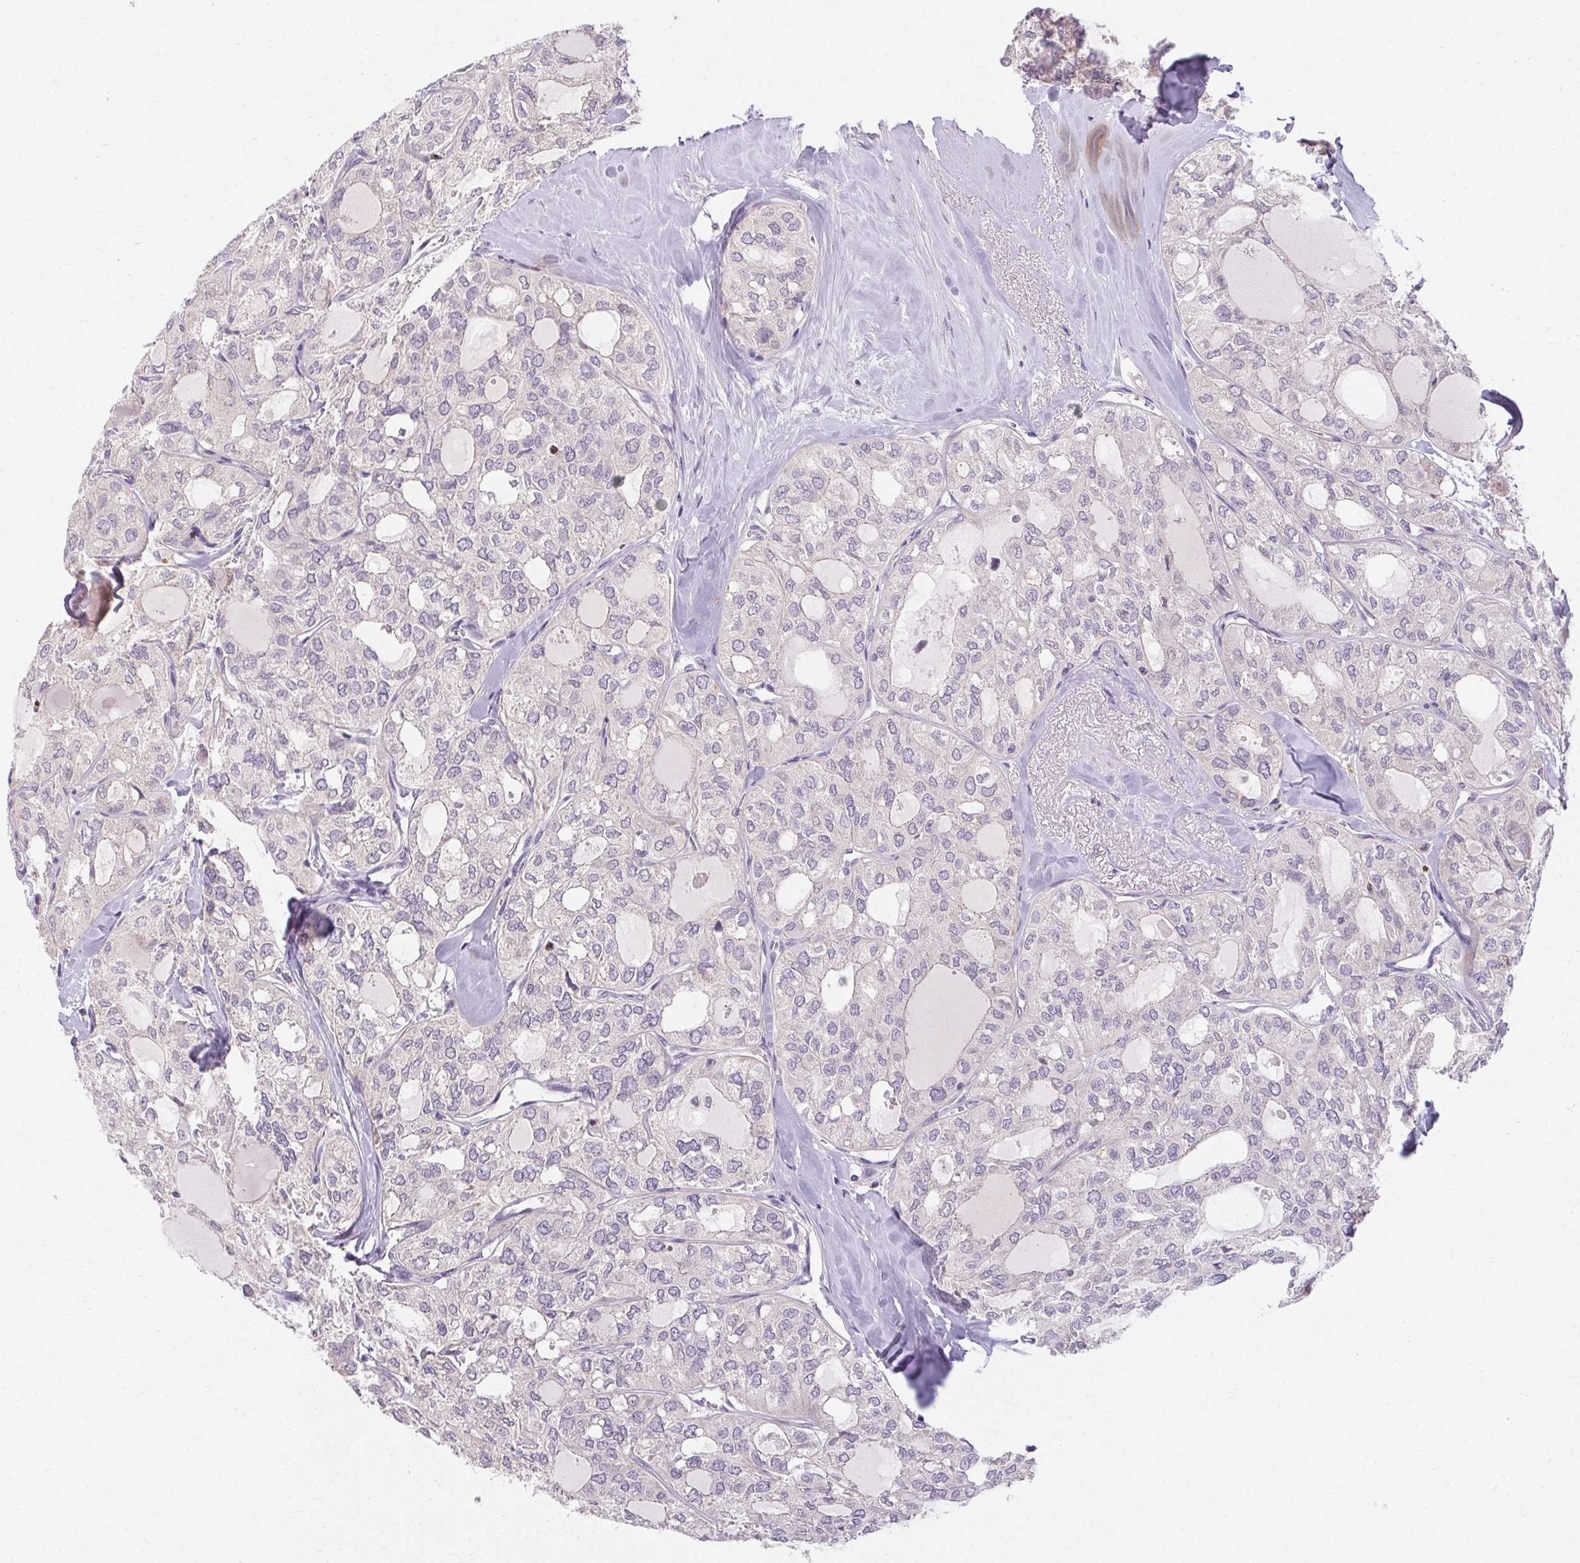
{"staining": {"intensity": "negative", "quantity": "none", "location": "none"}, "tissue": "thyroid cancer", "cell_type": "Tumor cells", "image_type": "cancer", "snomed": [{"axis": "morphology", "description": "Follicular adenoma carcinoma, NOS"}, {"axis": "topography", "description": "Thyroid gland"}], "caption": "DAB (3,3'-diaminobenzidine) immunohistochemical staining of thyroid cancer exhibits no significant positivity in tumor cells.", "gene": "TMEM52B", "patient": {"sex": "male", "age": 75}}